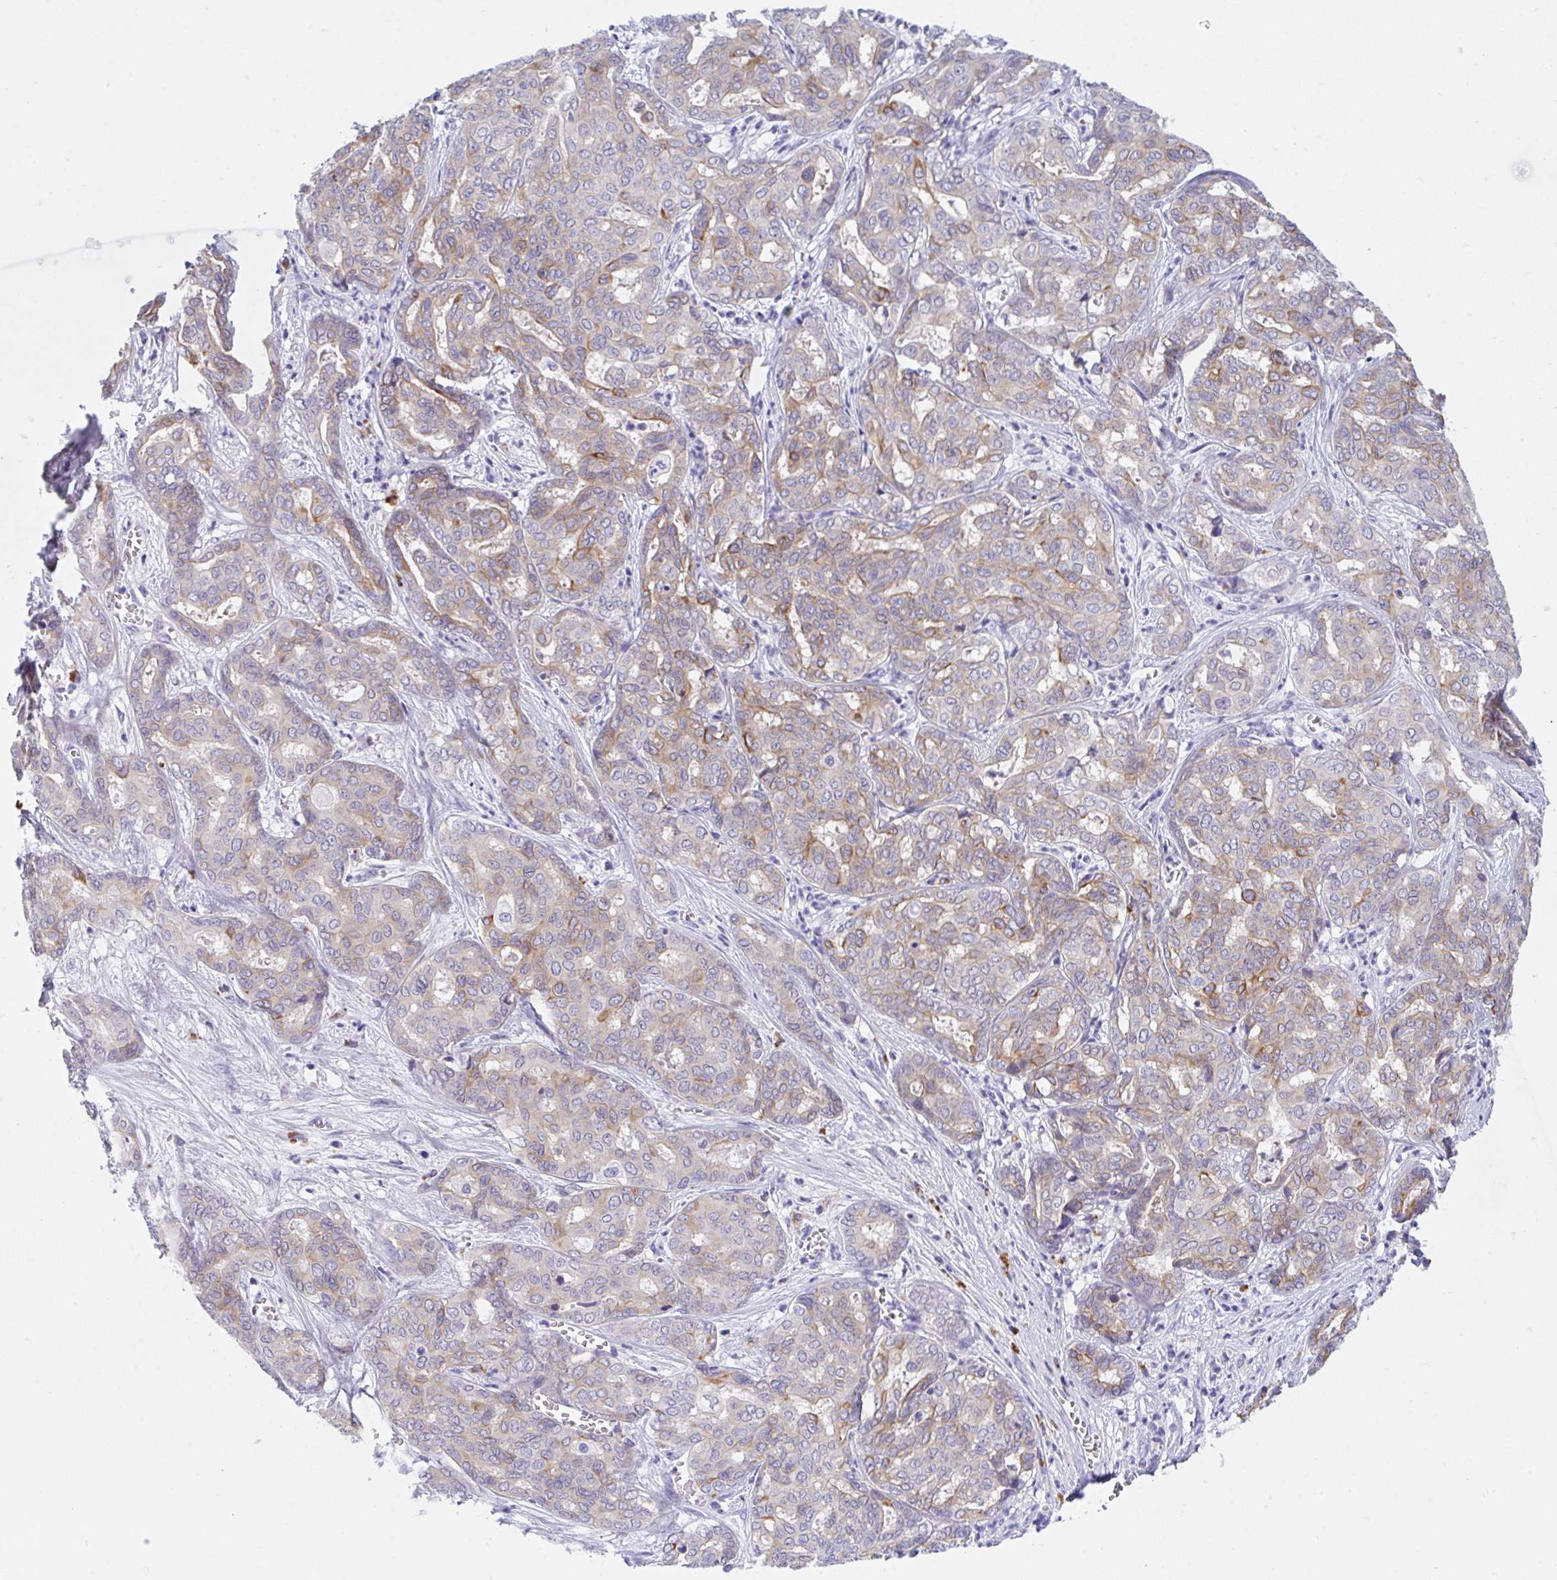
{"staining": {"intensity": "weak", "quantity": "25%-75%", "location": "cytoplasmic/membranous"}, "tissue": "liver cancer", "cell_type": "Tumor cells", "image_type": "cancer", "snomed": [{"axis": "morphology", "description": "Cholangiocarcinoma"}, {"axis": "topography", "description": "Liver"}], "caption": "About 25%-75% of tumor cells in human liver cancer exhibit weak cytoplasmic/membranous protein positivity as visualized by brown immunohistochemical staining.", "gene": "TRAF4", "patient": {"sex": "female", "age": 64}}